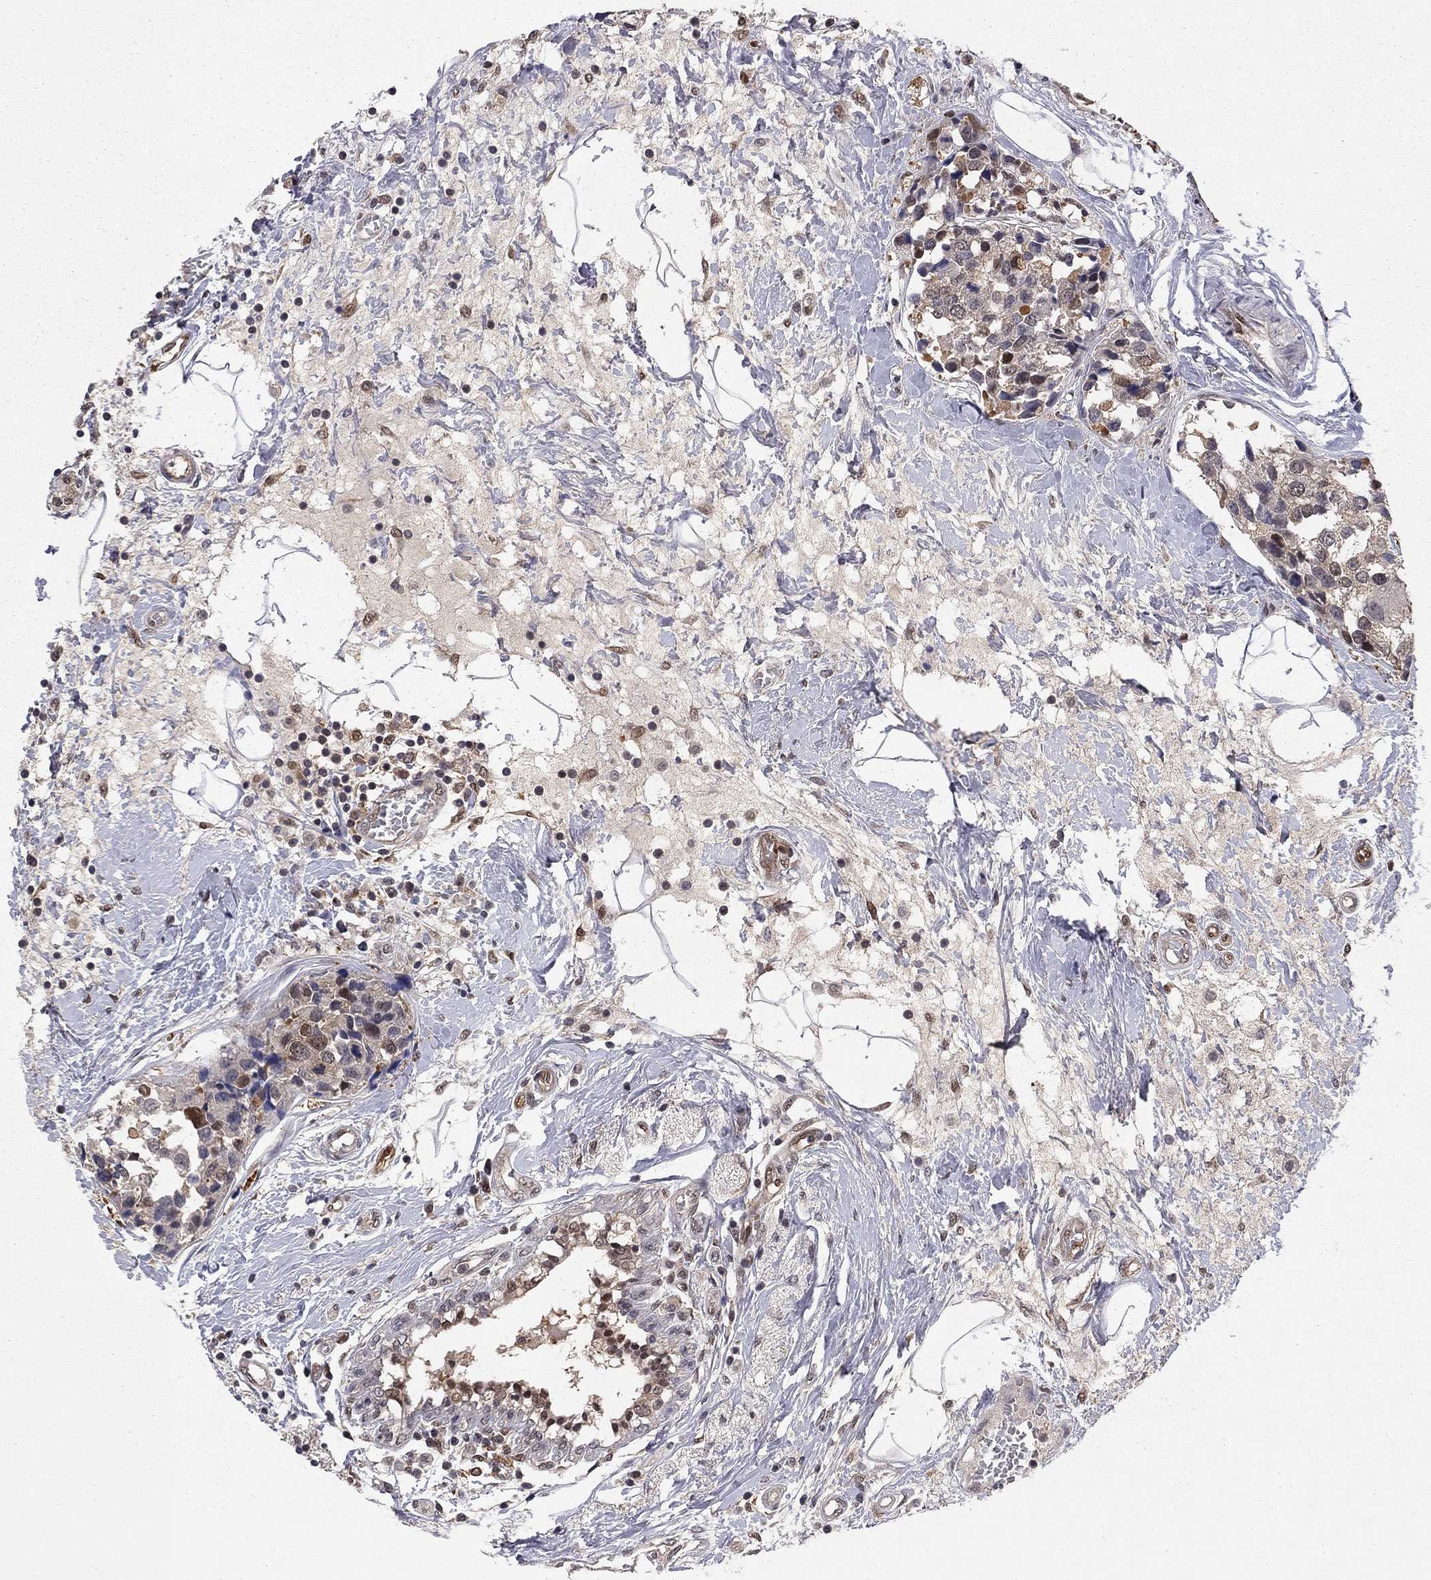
{"staining": {"intensity": "moderate", "quantity": "<25%", "location": "nuclear"}, "tissue": "breast cancer", "cell_type": "Tumor cells", "image_type": "cancer", "snomed": [{"axis": "morphology", "description": "Lobular carcinoma"}, {"axis": "topography", "description": "Breast"}], "caption": "Moderate nuclear protein positivity is appreciated in about <25% of tumor cells in breast cancer.", "gene": "SAP30L", "patient": {"sex": "female", "age": 59}}